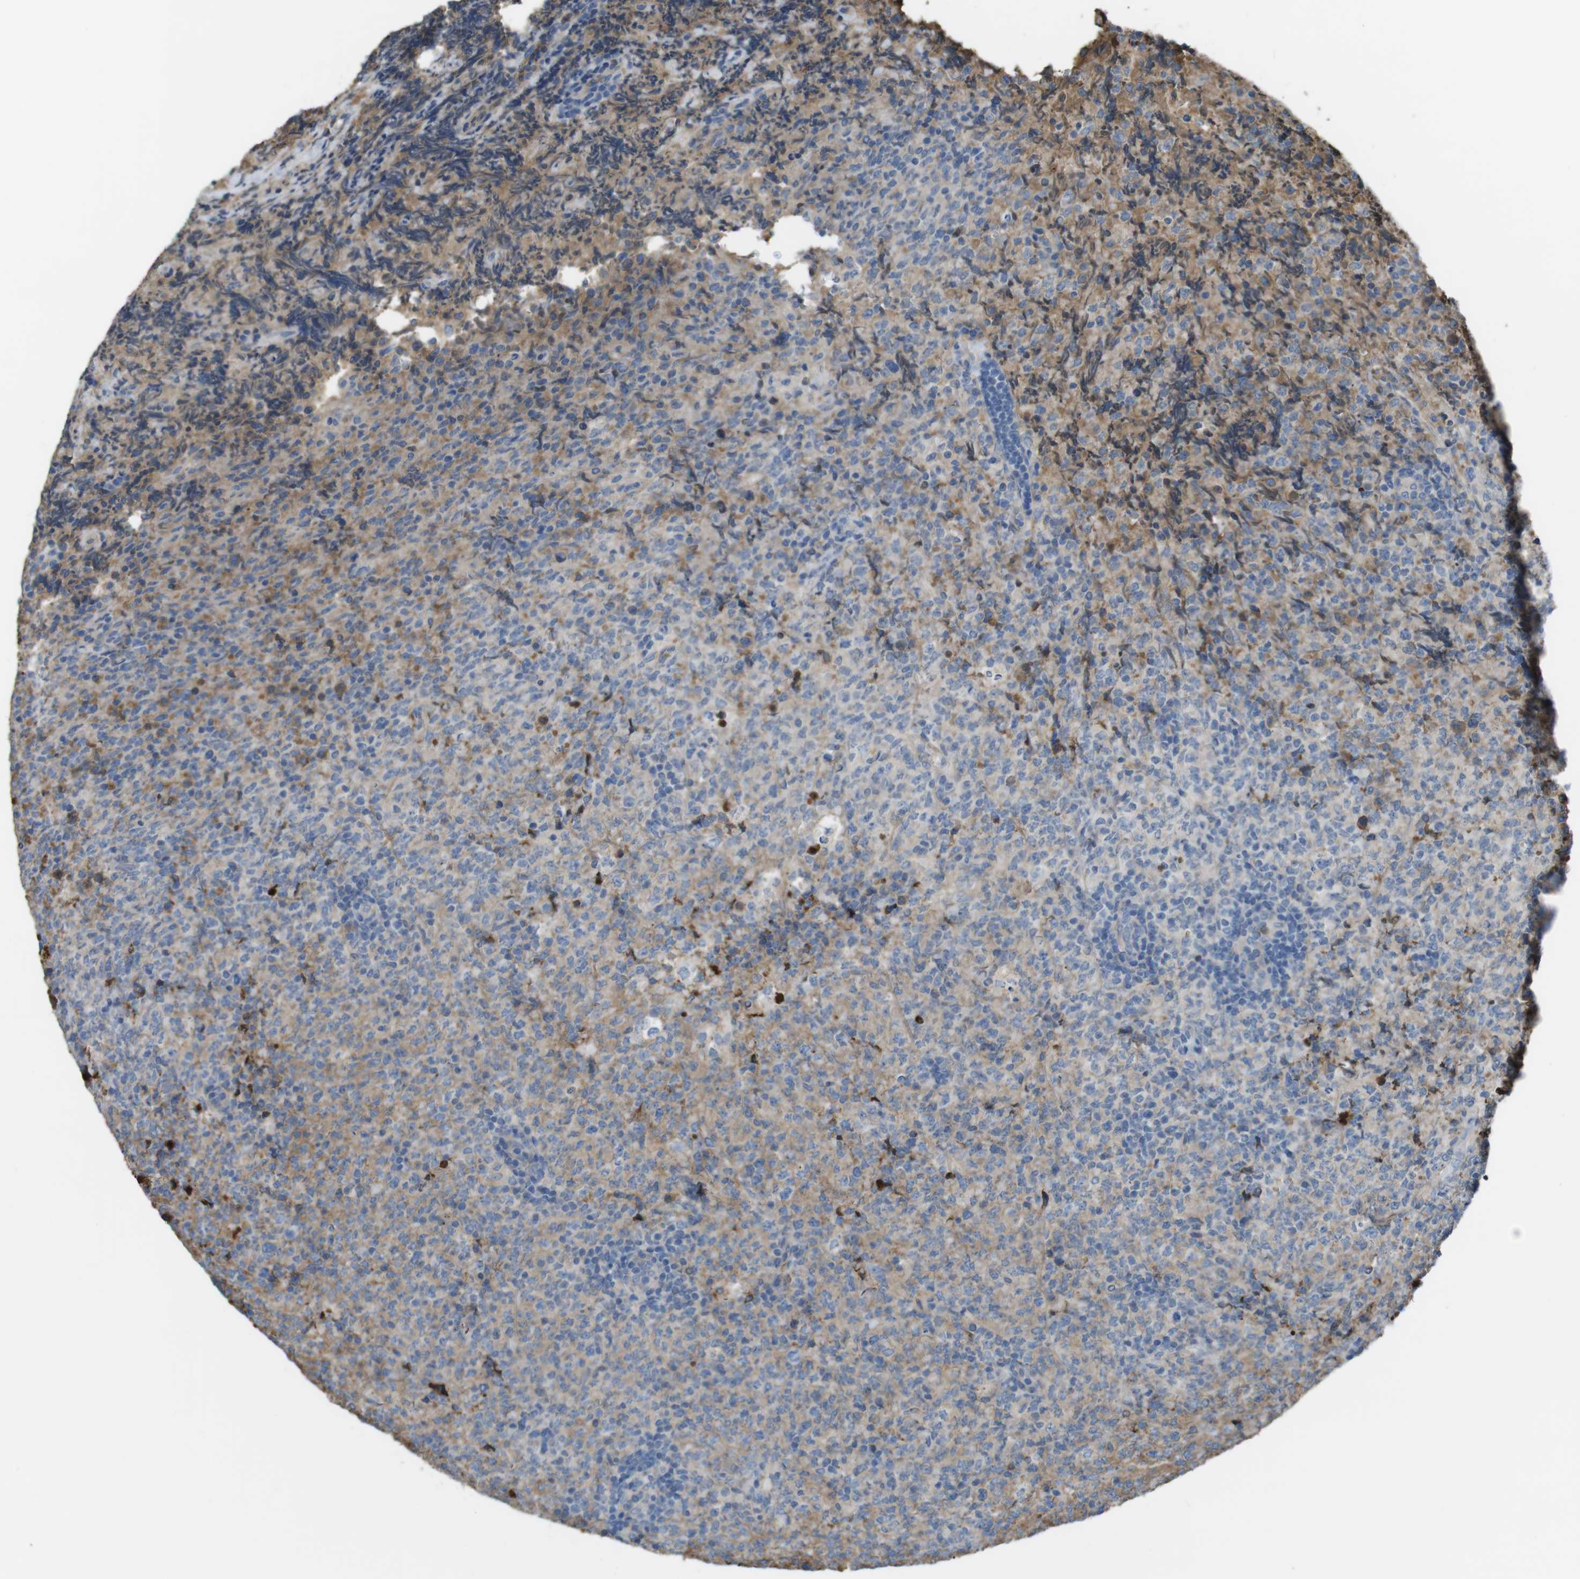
{"staining": {"intensity": "weak", "quantity": "25%-75%", "location": "cytoplasmic/membranous"}, "tissue": "lymphoma", "cell_type": "Tumor cells", "image_type": "cancer", "snomed": [{"axis": "morphology", "description": "Malignant lymphoma, non-Hodgkin's type, High grade"}, {"axis": "topography", "description": "Tonsil"}], "caption": "DAB (3,3'-diaminobenzidine) immunohistochemical staining of human malignant lymphoma, non-Hodgkin's type (high-grade) displays weak cytoplasmic/membranous protein positivity in approximately 25%-75% of tumor cells.", "gene": "LTBP4", "patient": {"sex": "female", "age": 36}}